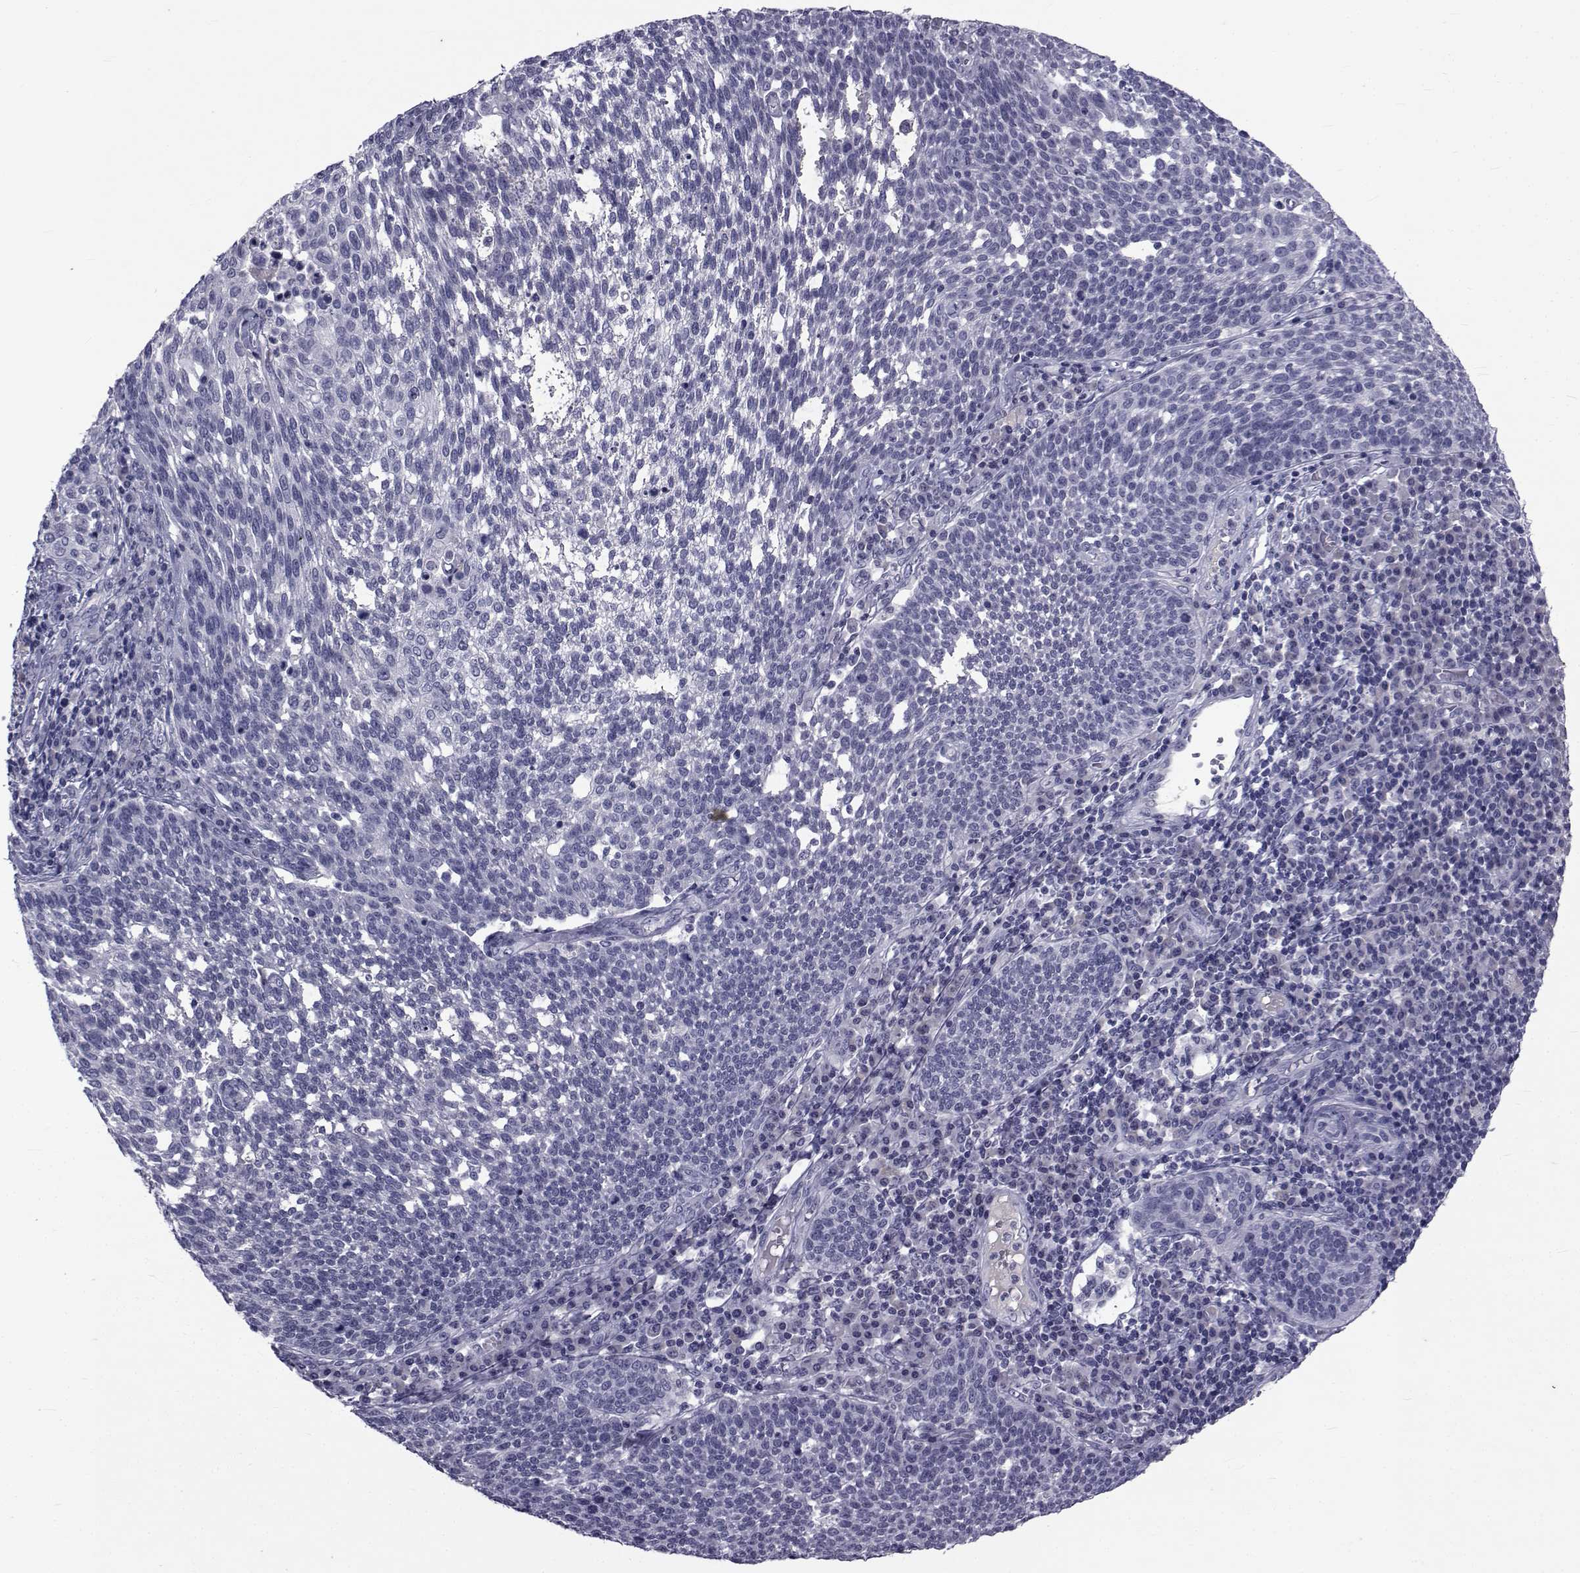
{"staining": {"intensity": "negative", "quantity": "none", "location": "none"}, "tissue": "cervical cancer", "cell_type": "Tumor cells", "image_type": "cancer", "snomed": [{"axis": "morphology", "description": "Squamous cell carcinoma, NOS"}, {"axis": "topography", "description": "Cervix"}], "caption": "IHC photomicrograph of human cervical squamous cell carcinoma stained for a protein (brown), which reveals no expression in tumor cells.", "gene": "PAX2", "patient": {"sex": "female", "age": 34}}